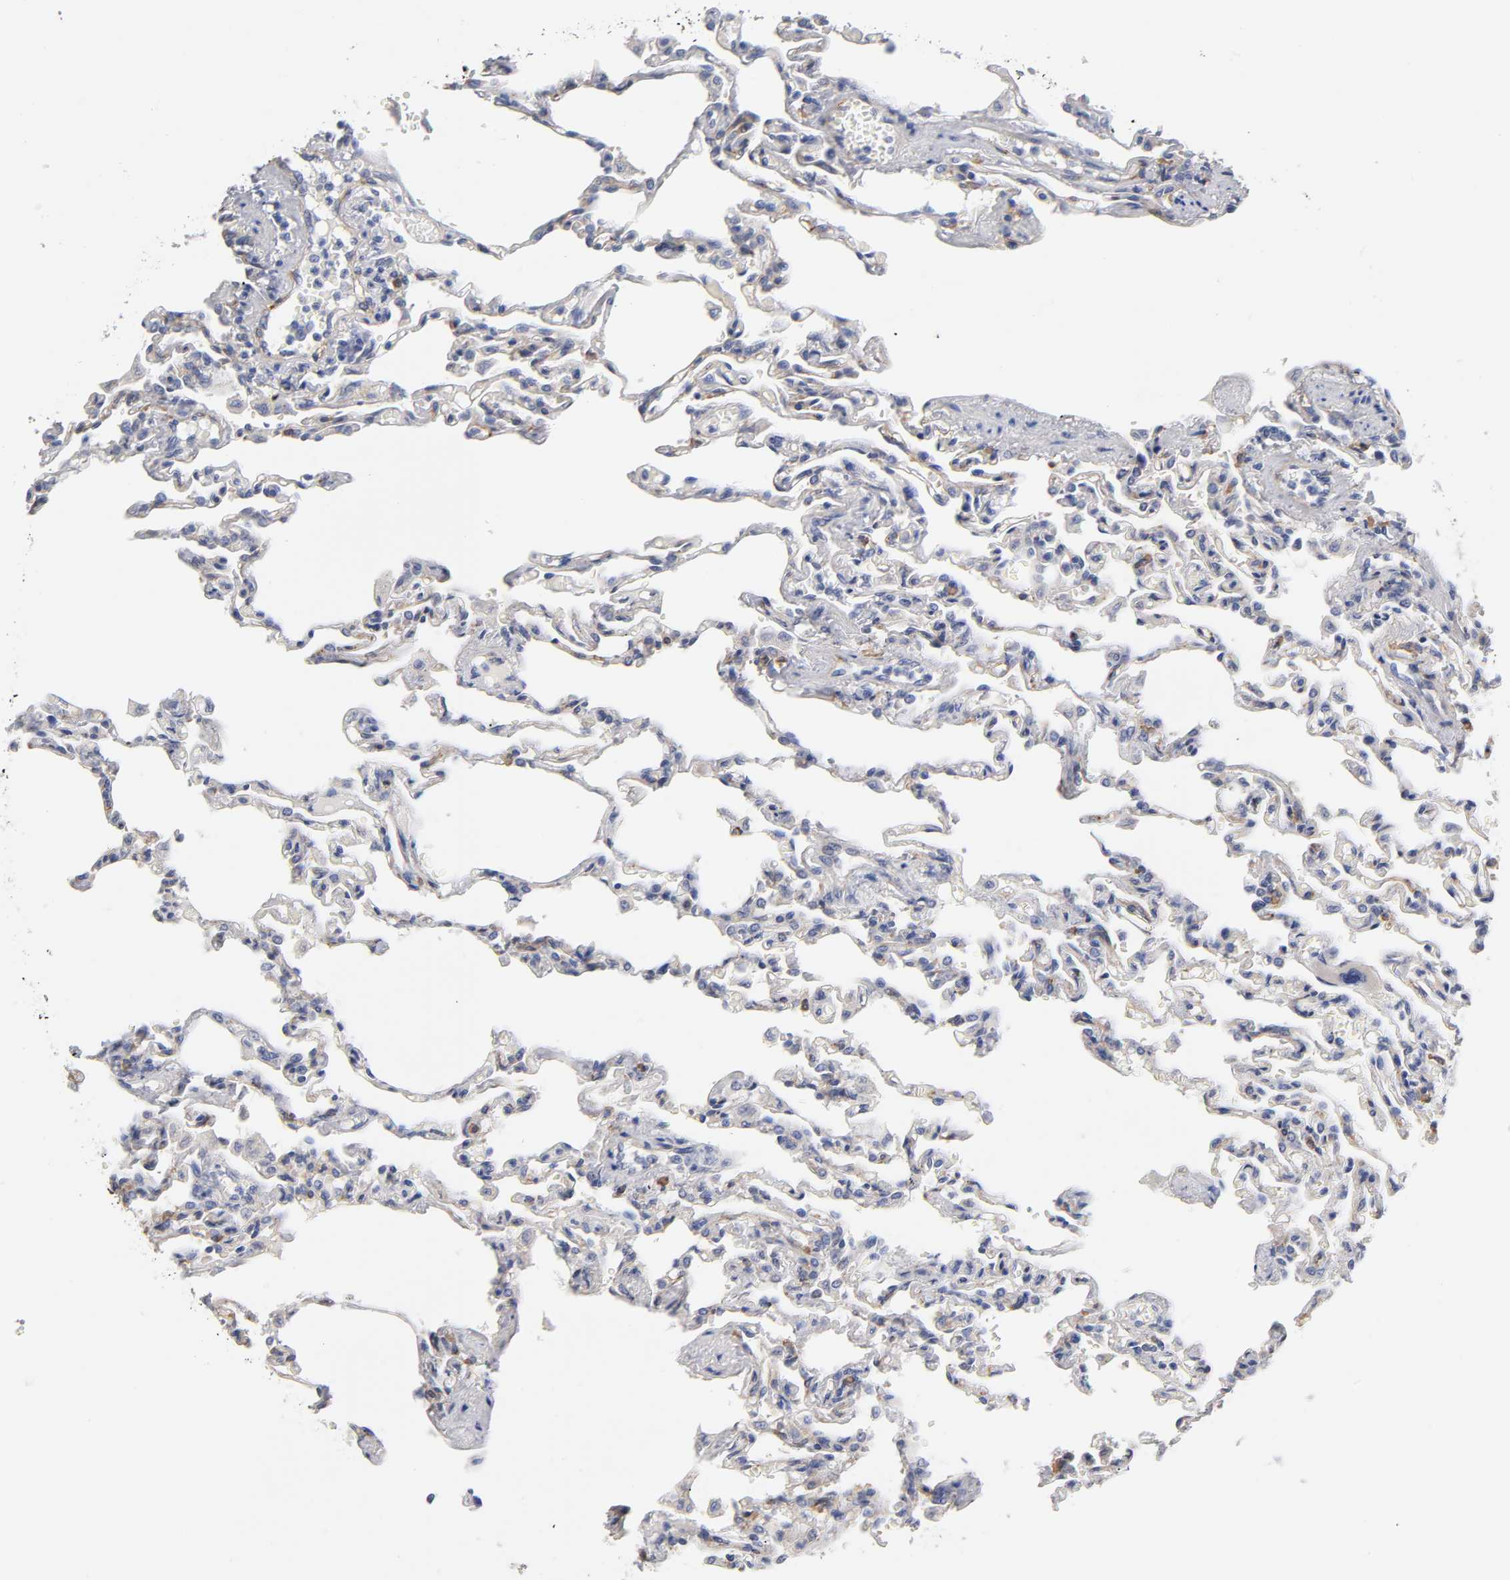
{"staining": {"intensity": "moderate", "quantity": "<25%", "location": "cytoplasmic/membranous"}, "tissue": "lung", "cell_type": "Alveolar cells", "image_type": "normal", "snomed": [{"axis": "morphology", "description": "Normal tissue, NOS"}, {"axis": "topography", "description": "Lung"}], "caption": "Protein staining of benign lung displays moderate cytoplasmic/membranous staining in approximately <25% of alveolar cells. (IHC, brightfield microscopy, high magnification).", "gene": "LAMB1", "patient": {"sex": "male", "age": 21}}